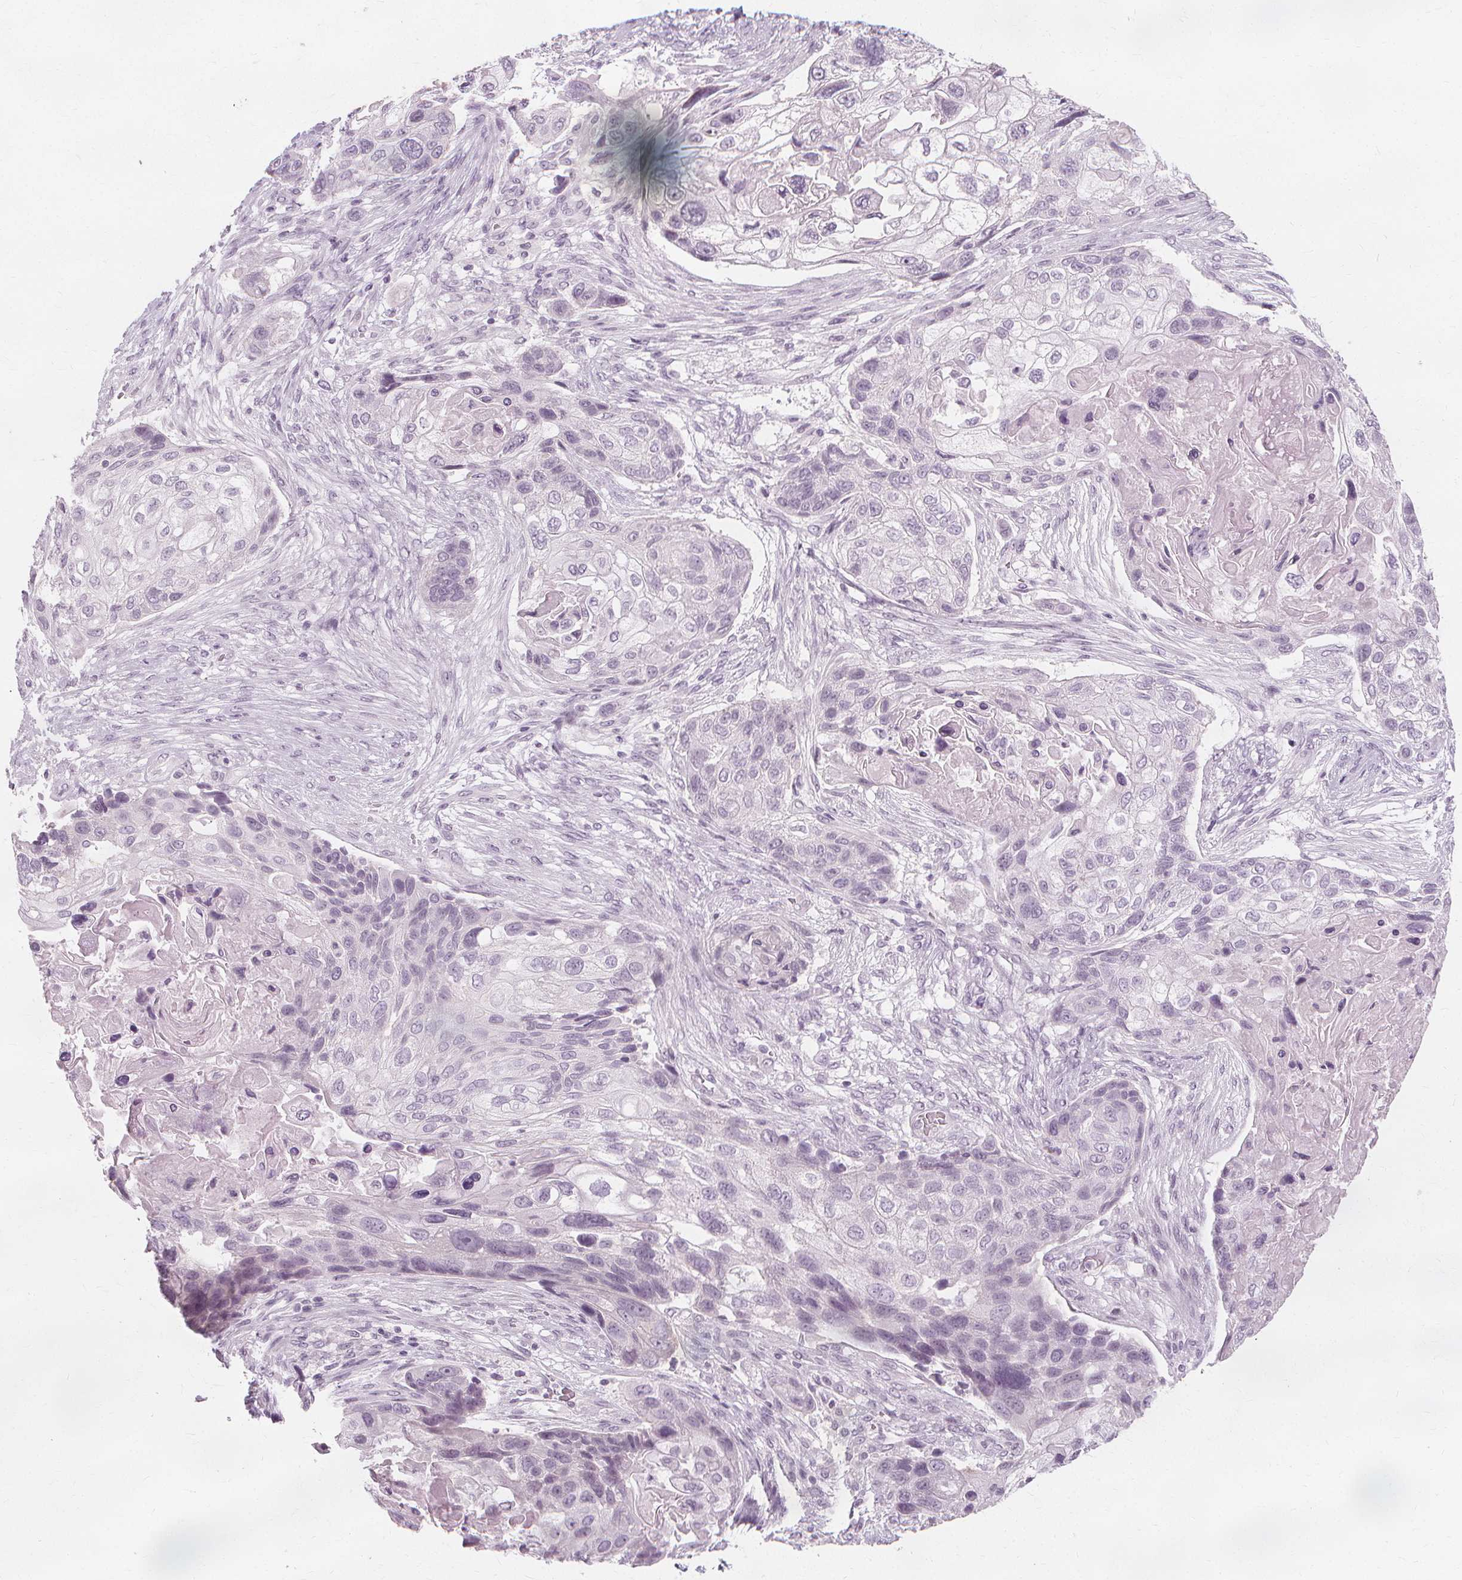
{"staining": {"intensity": "negative", "quantity": "none", "location": "none"}, "tissue": "lung cancer", "cell_type": "Tumor cells", "image_type": "cancer", "snomed": [{"axis": "morphology", "description": "Squamous cell carcinoma, NOS"}, {"axis": "topography", "description": "Lung"}], "caption": "Immunohistochemistry histopathology image of neoplastic tissue: human lung cancer (squamous cell carcinoma) stained with DAB (3,3'-diaminobenzidine) demonstrates no significant protein staining in tumor cells.", "gene": "NXPE1", "patient": {"sex": "male", "age": 69}}